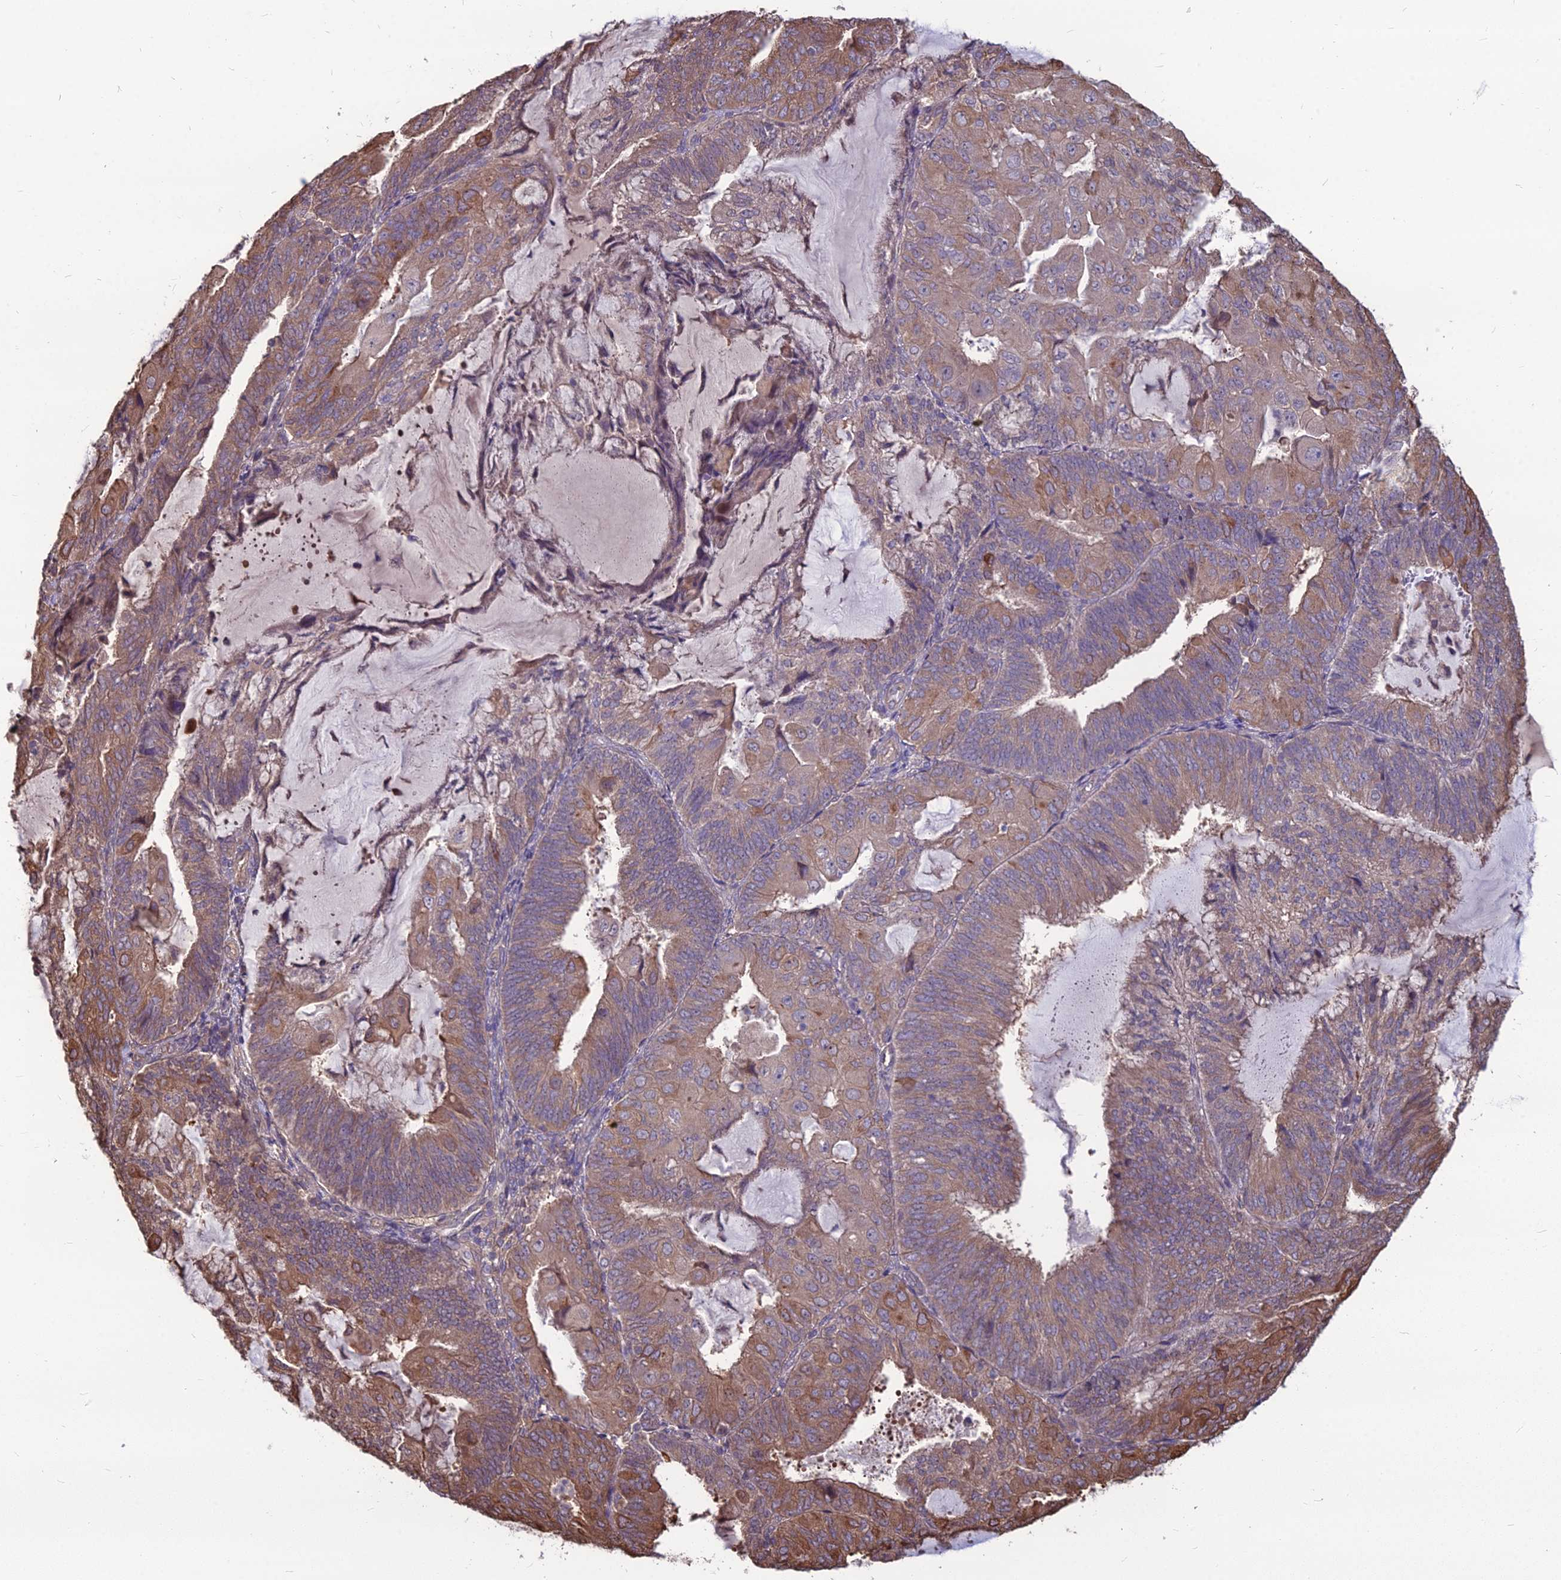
{"staining": {"intensity": "moderate", "quantity": "25%-75%", "location": "cytoplasmic/membranous"}, "tissue": "endometrial cancer", "cell_type": "Tumor cells", "image_type": "cancer", "snomed": [{"axis": "morphology", "description": "Adenocarcinoma, NOS"}, {"axis": "topography", "description": "Endometrium"}], "caption": "Adenocarcinoma (endometrial) stained with a brown dye demonstrates moderate cytoplasmic/membranous positive positivity in approximately 25%-75% of tumor cells.", "gene": "LSM6", "patient": {"sex": "female", "age": 81}}